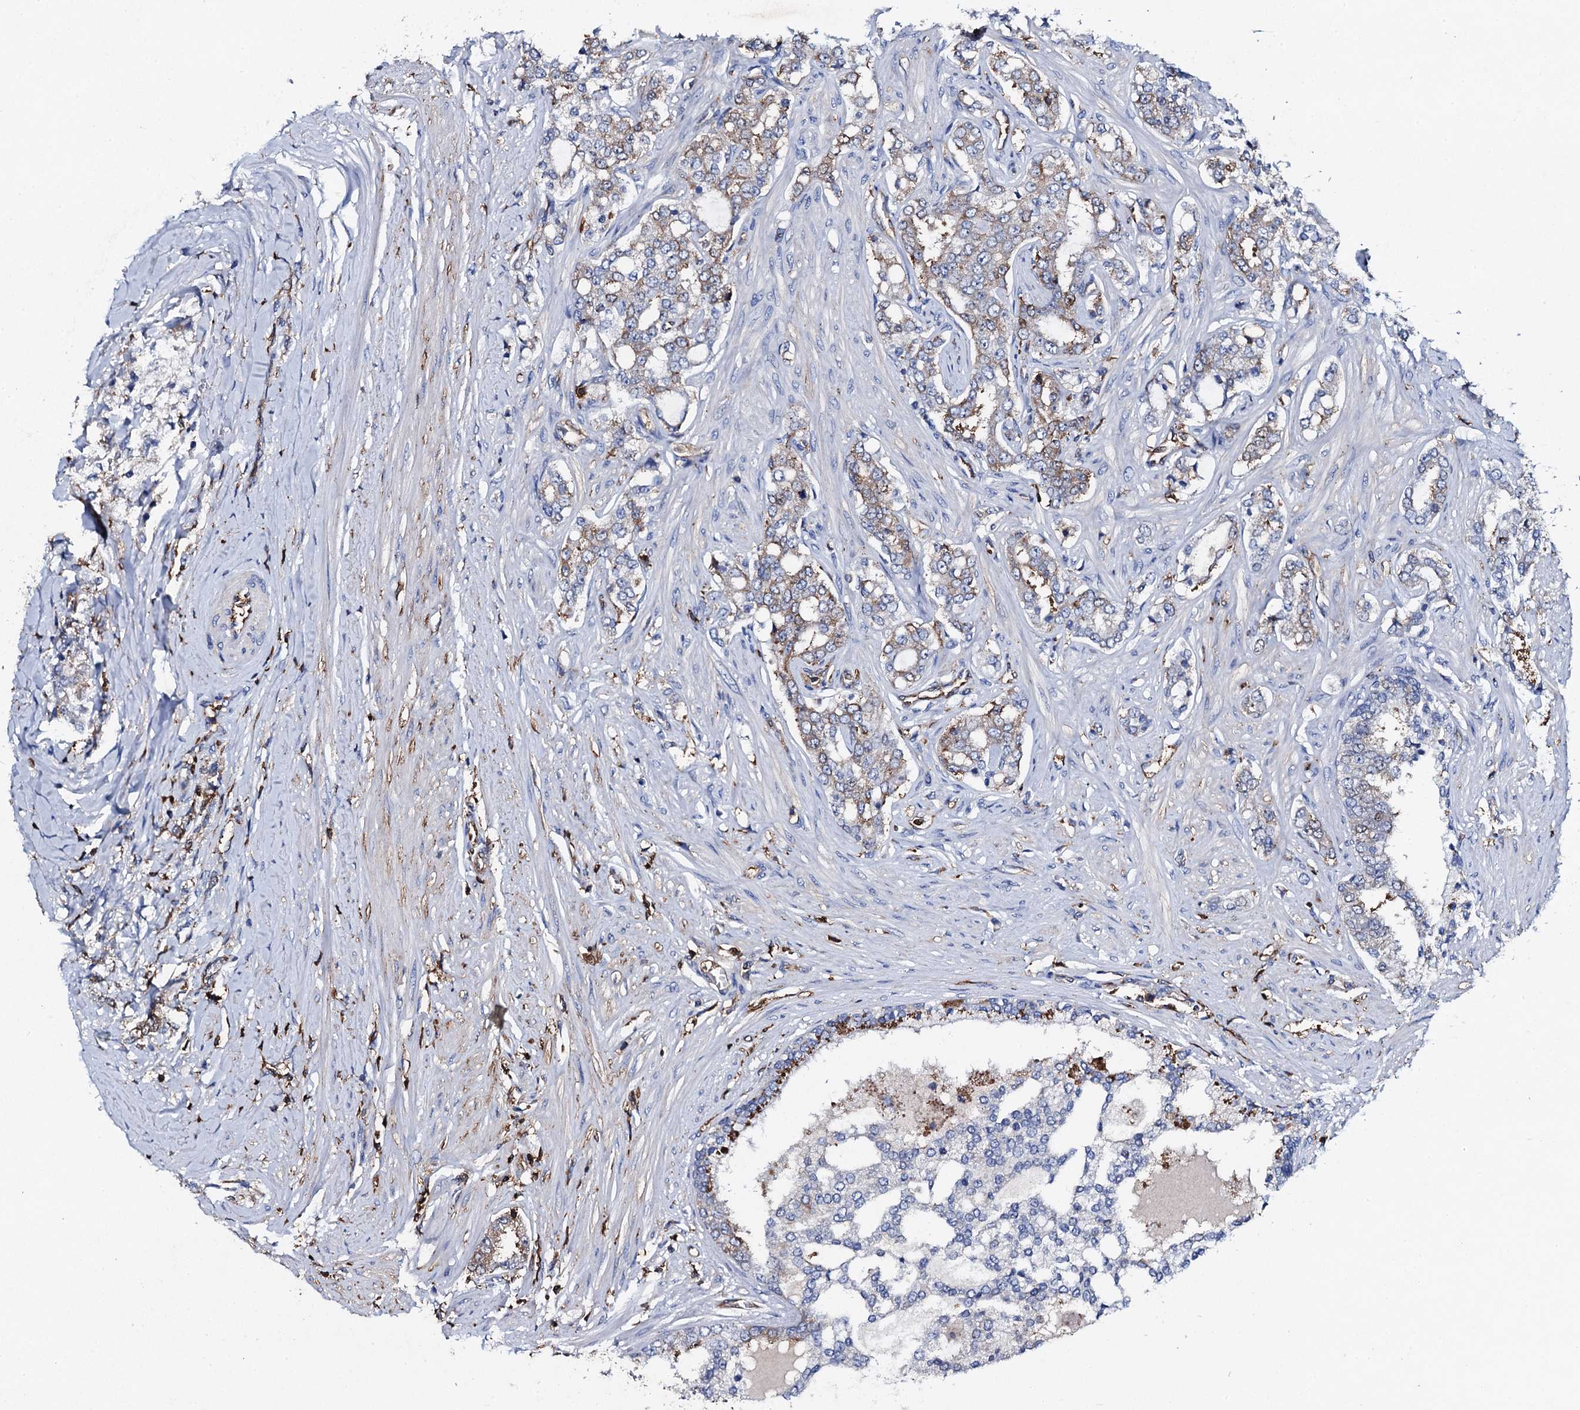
{"staining": {"intensity": "weak", "quantity": "25%-75%", "location": "cytoplasmic/membranous"}, "tissue": "prostate cancer", "cell_type": "Tumor cells", "image_type": "cancer", "snomed": [{"axis": "morphology", "description": "Adenocarcinoma, High grade"}, {"axis": "topography", "description": "Prostate"}], "caption": "Immunohistochemistry (IHC) micrograph of neoplastic tissue: human prostate adenocarcinoma (high-grade) stained using immunohistochemistry shows low levels of weak protein expression localized specifically in the cytoplasmic/membranous of tumor cells, appearing as a cytoplasmic/membranous brown color.", "gene": "MS4A4E", "patient": {"sex": "male", "age": 64}}